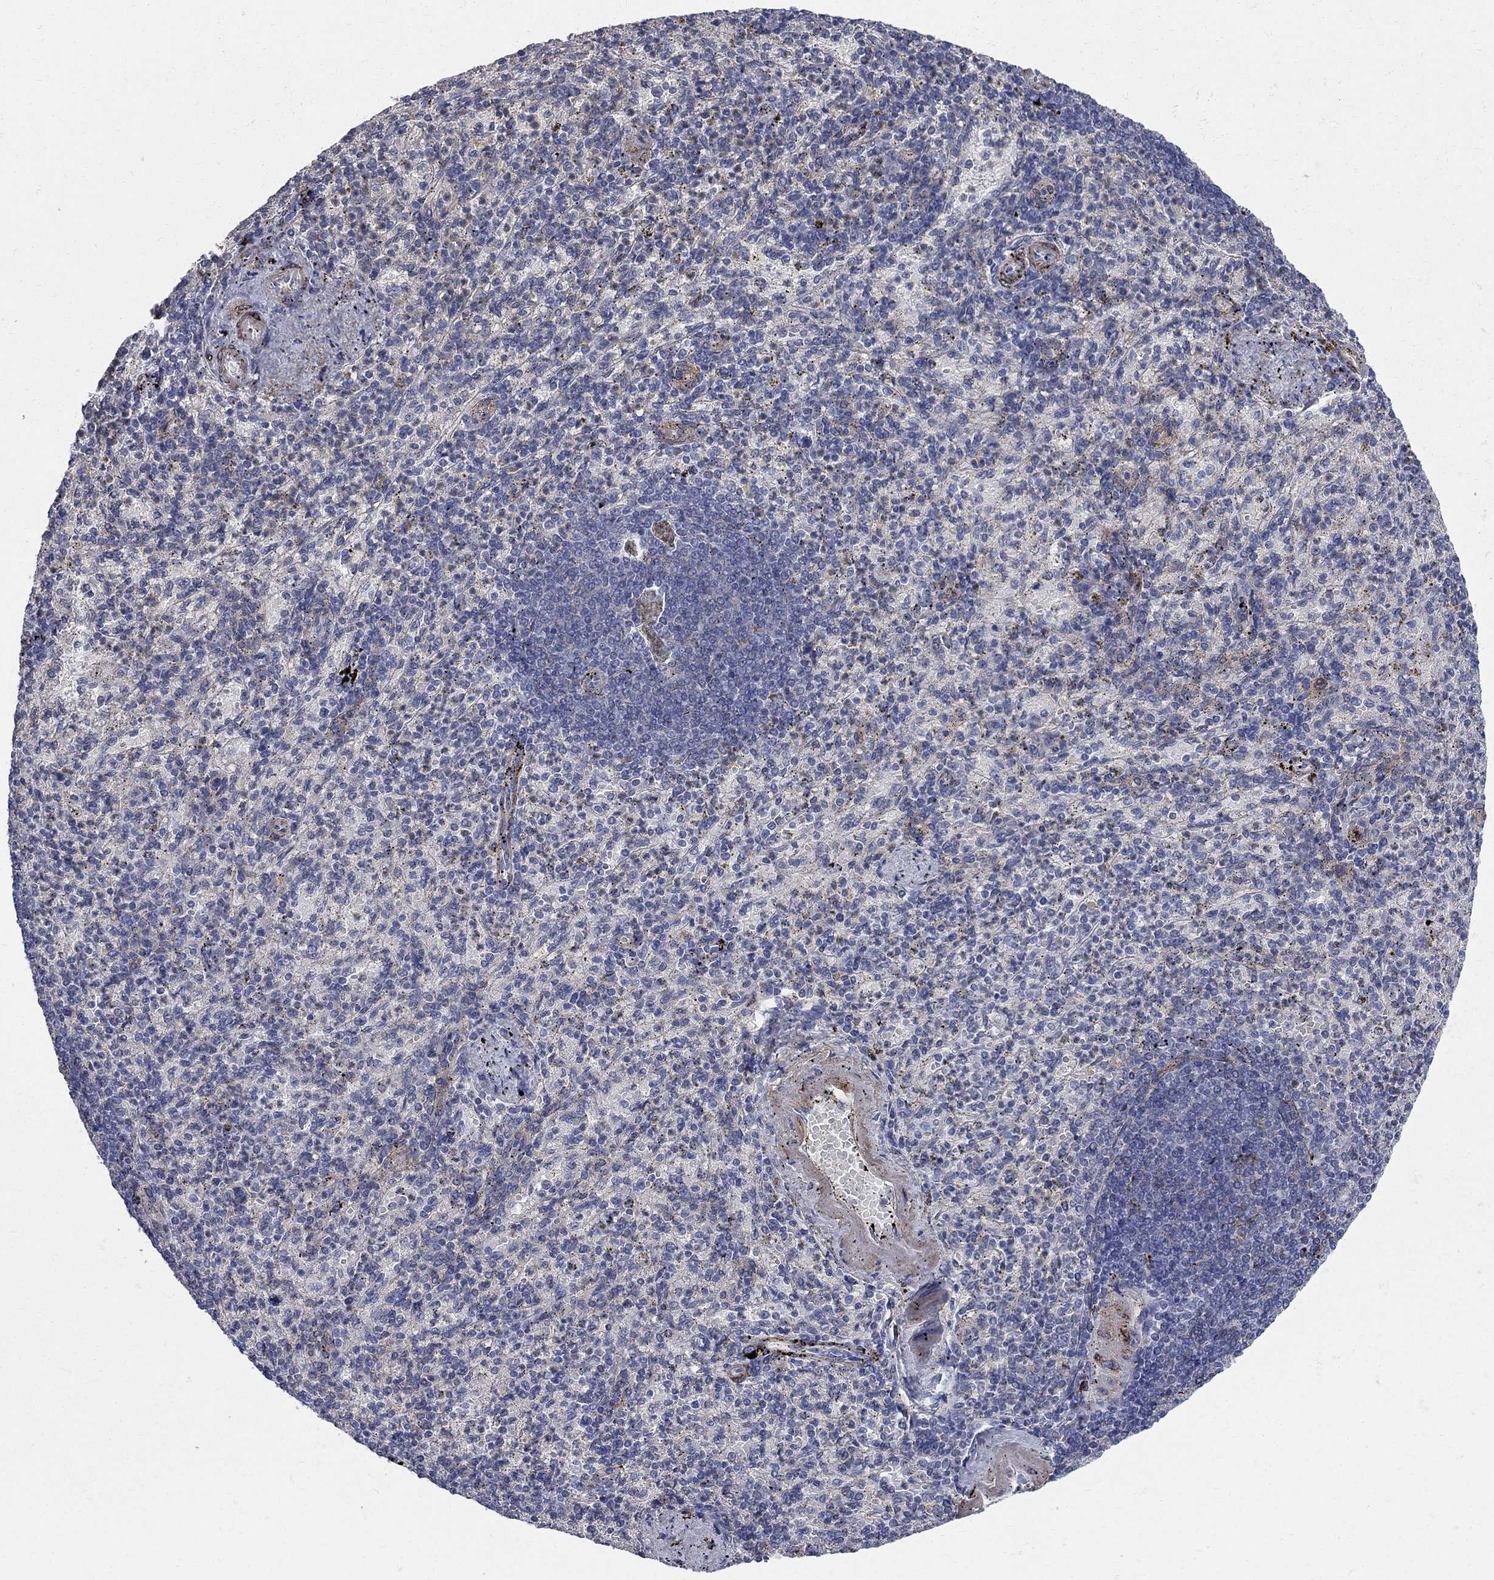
{"staining": {"intensity": "negative", "quantity": "none", "location": "none"}, "tissue": "spleen", "cell_type": "Cells in red pulp", "image_type": "normal", "snomed": [{"axis": "morphology", "description": "Normal tissue, NOS"}, {"axis": "topography", "description": "Spleen"}], "caption": "An IHC photomicrograph of unremarkable spleen is shown. There is no staining in cells in red pulp of spleen. (DAB immunohistochemistry visualized using brightfield microscopy, high magnification).", "gene": "SEPTIN8", "patient": {"sex": "female", "age": 74}}